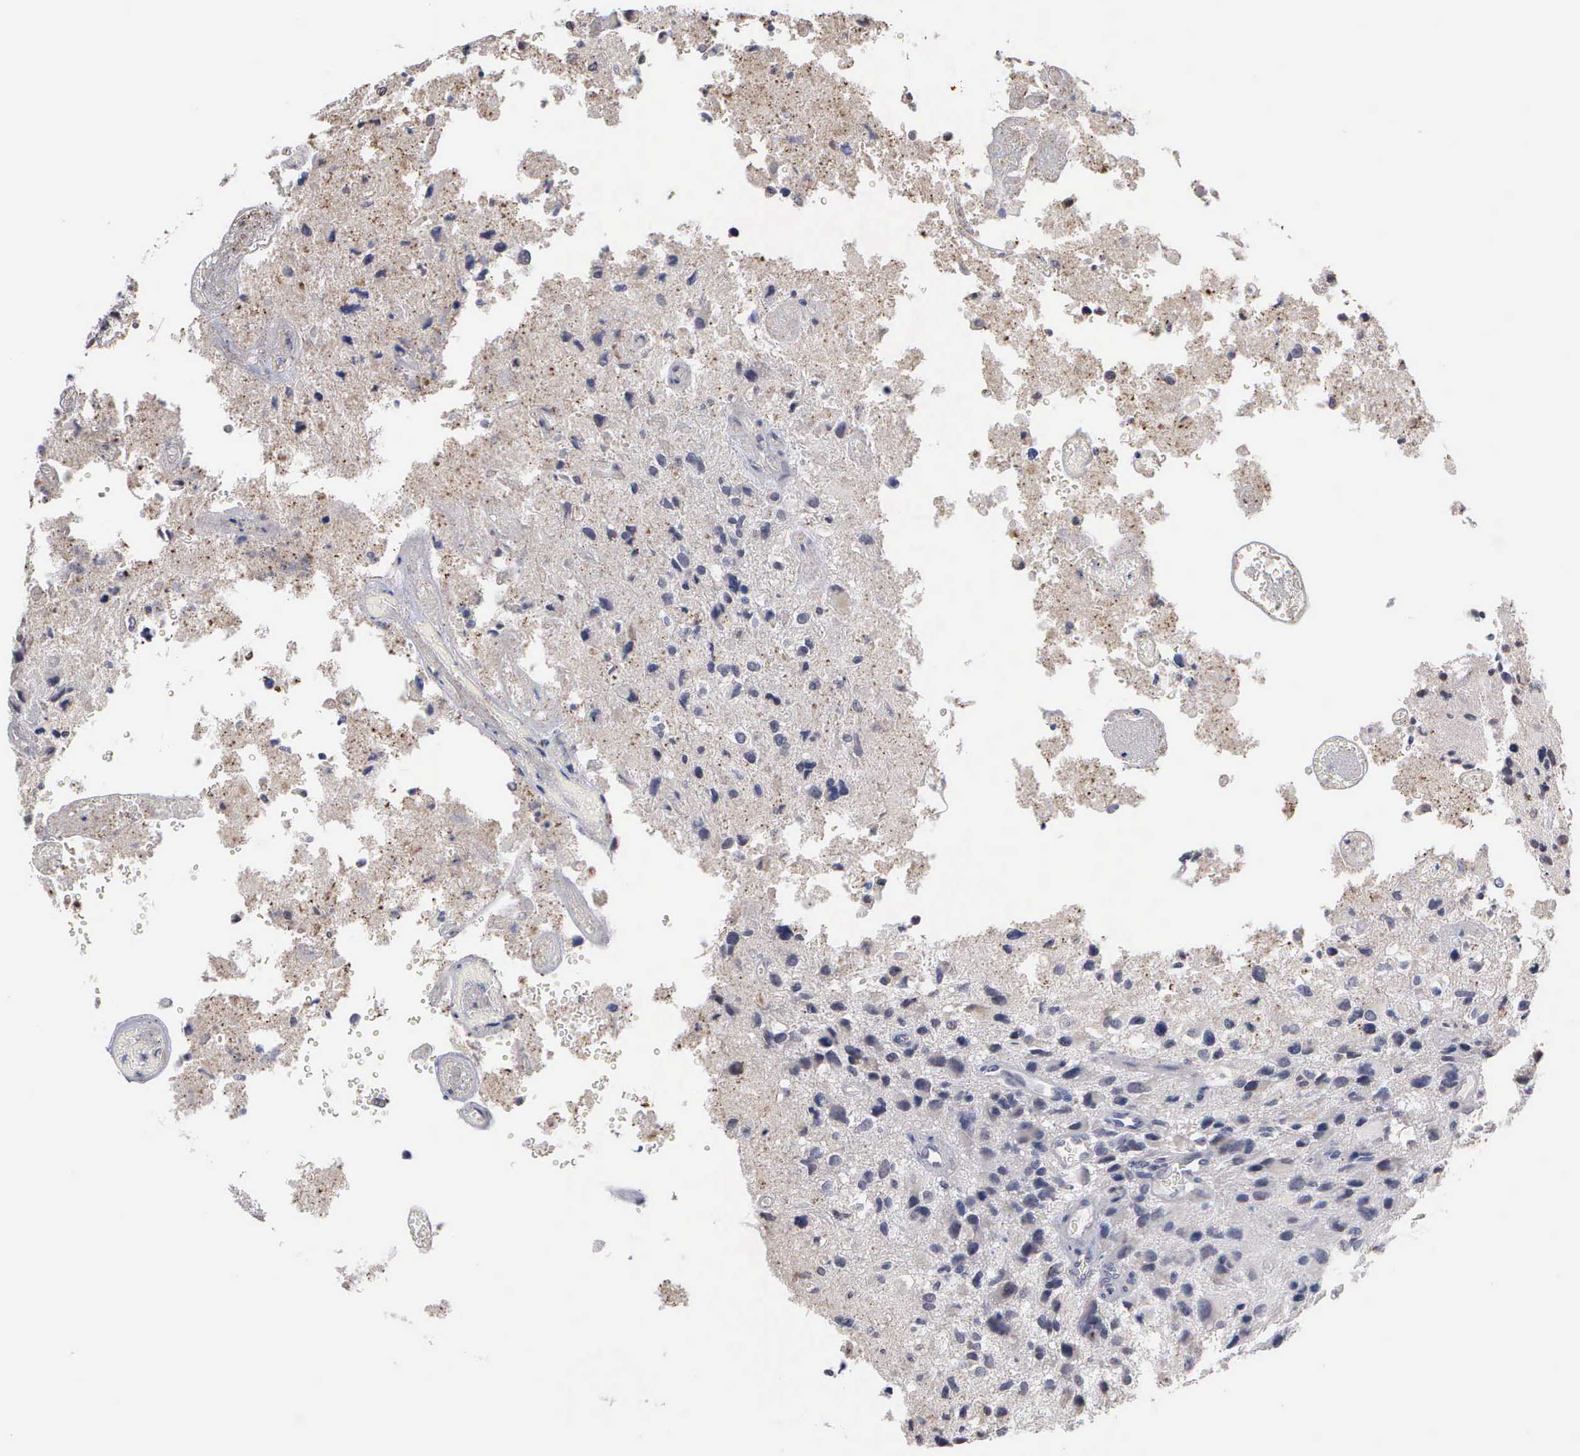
{"staining": {"intensity": "negative", "quantity": "none", "location": "none"}, "tissue": "glioma", "cell_type": "Tumor cells", "image_type": "cancer", "snomed": [{"axis": "morphology", "description": "Glioma, malignant, High grade"}, {"axis": "topography", "description": "Brain"}], "caption": "Immunohistochemistry of human malignant glioma (high-grade) demonstrates no staining in tumor cells. (Brightfield microscopy of DAB immunohistochemistry (IHC) at high magnification).", "gene": "KDM6A", "patient": {"sex": "male", "age": 69}}